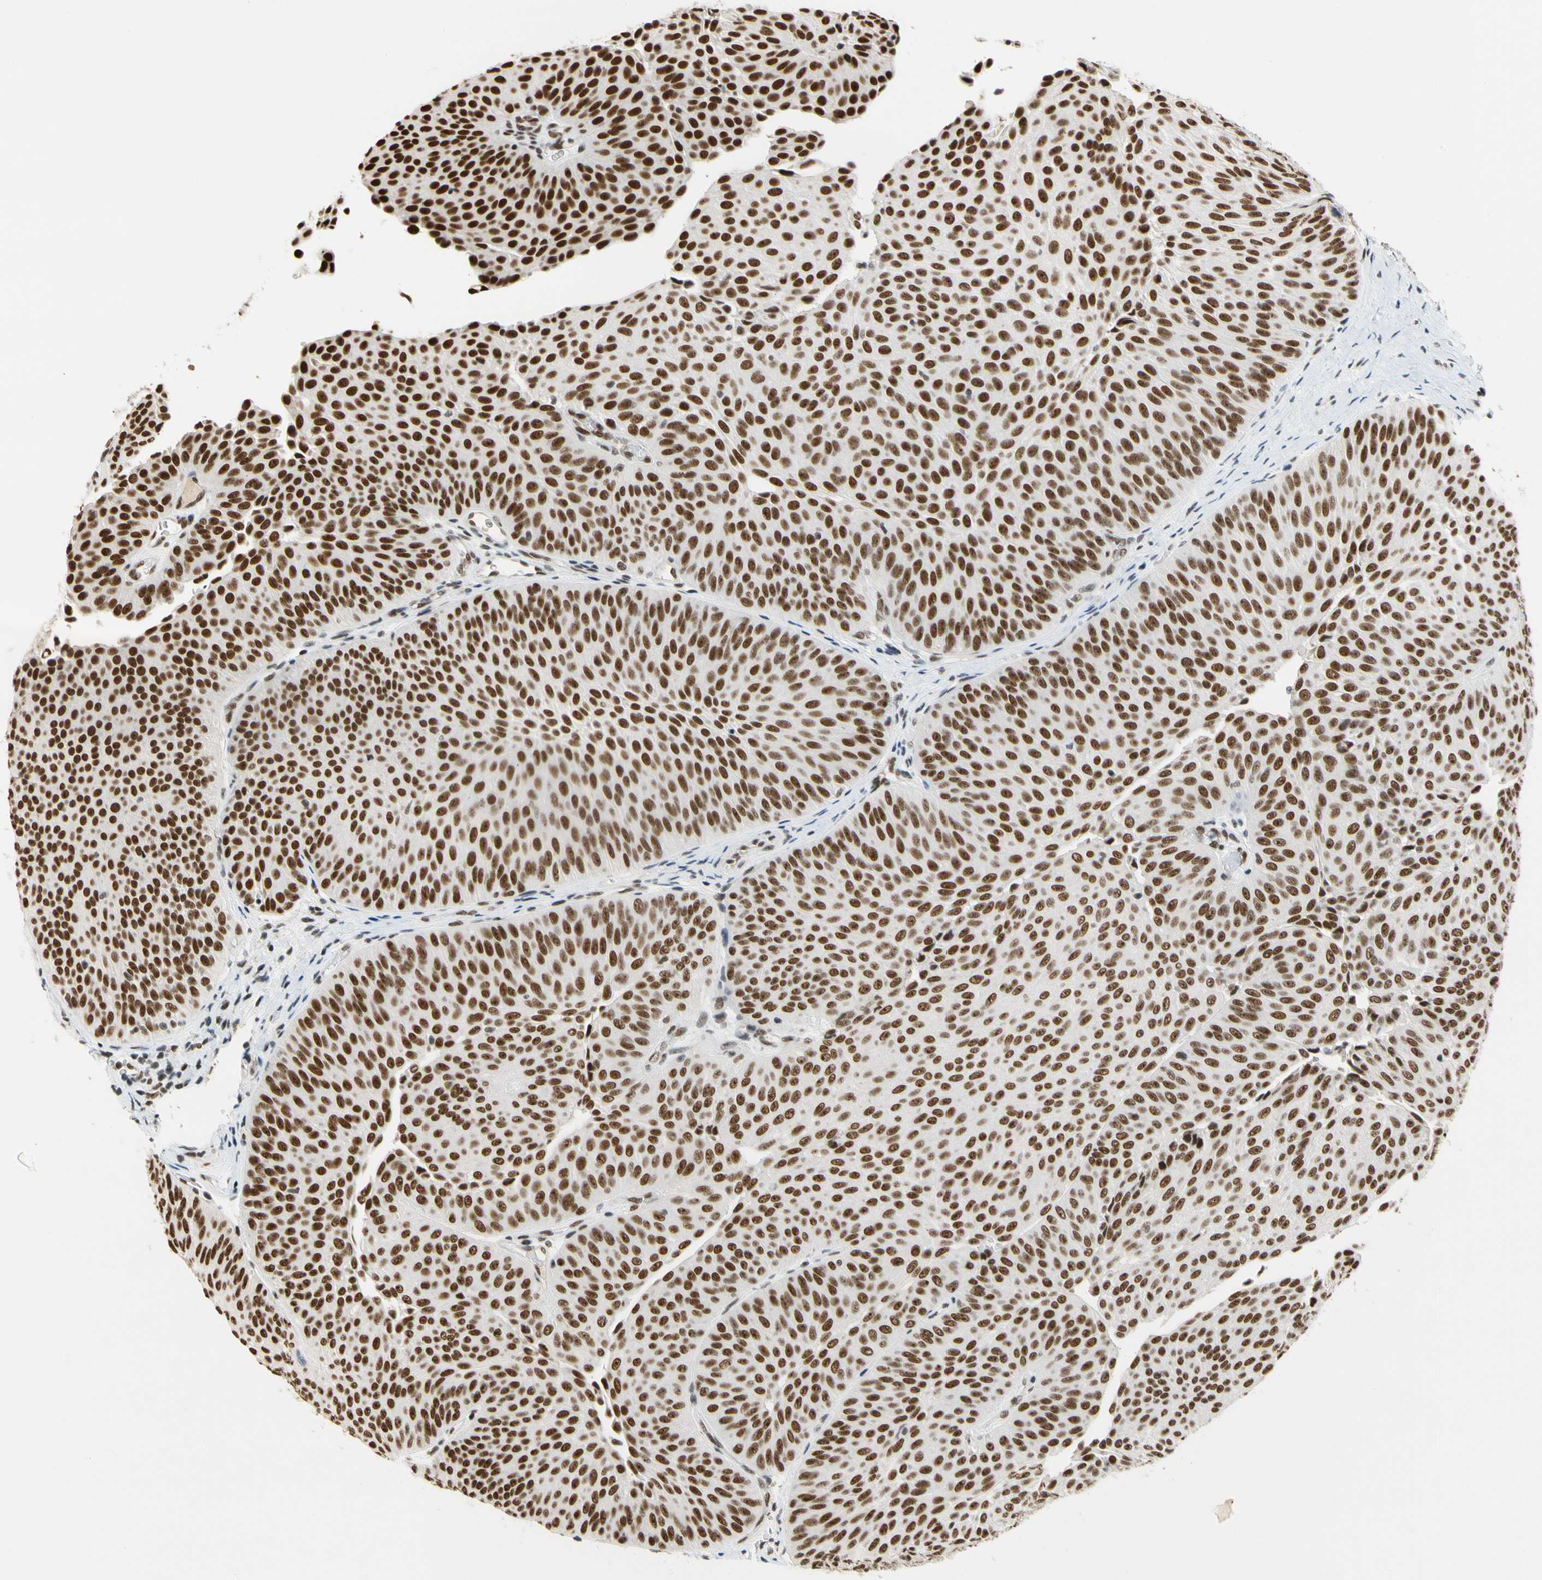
{"staining": {"intensity": "strong", "quantity": ">75%", "location": "nuclear"}, "tissue": "urothelial cancer", "cell_type": "Tumor cells", "image_type": "cancer", "snomed": [{"axis": "morphology", "description": "Urothelial carcinoma, Low grade"}, {"axis": "topography", "description": "Urinary bladder"}], "caption": "Protein expression analysis of human low-grade urothelial carcinoma reveals strong nuclear staining in about >75% of tumor cells. Using DAB (3,3'-diaminobenzidine) (brown) and hematoxylin (blue) stains, captured at high magnification using brightfield microscopy.", "gene": "ZSCAN16", "patient": {"sex": "female", "age": 60}}